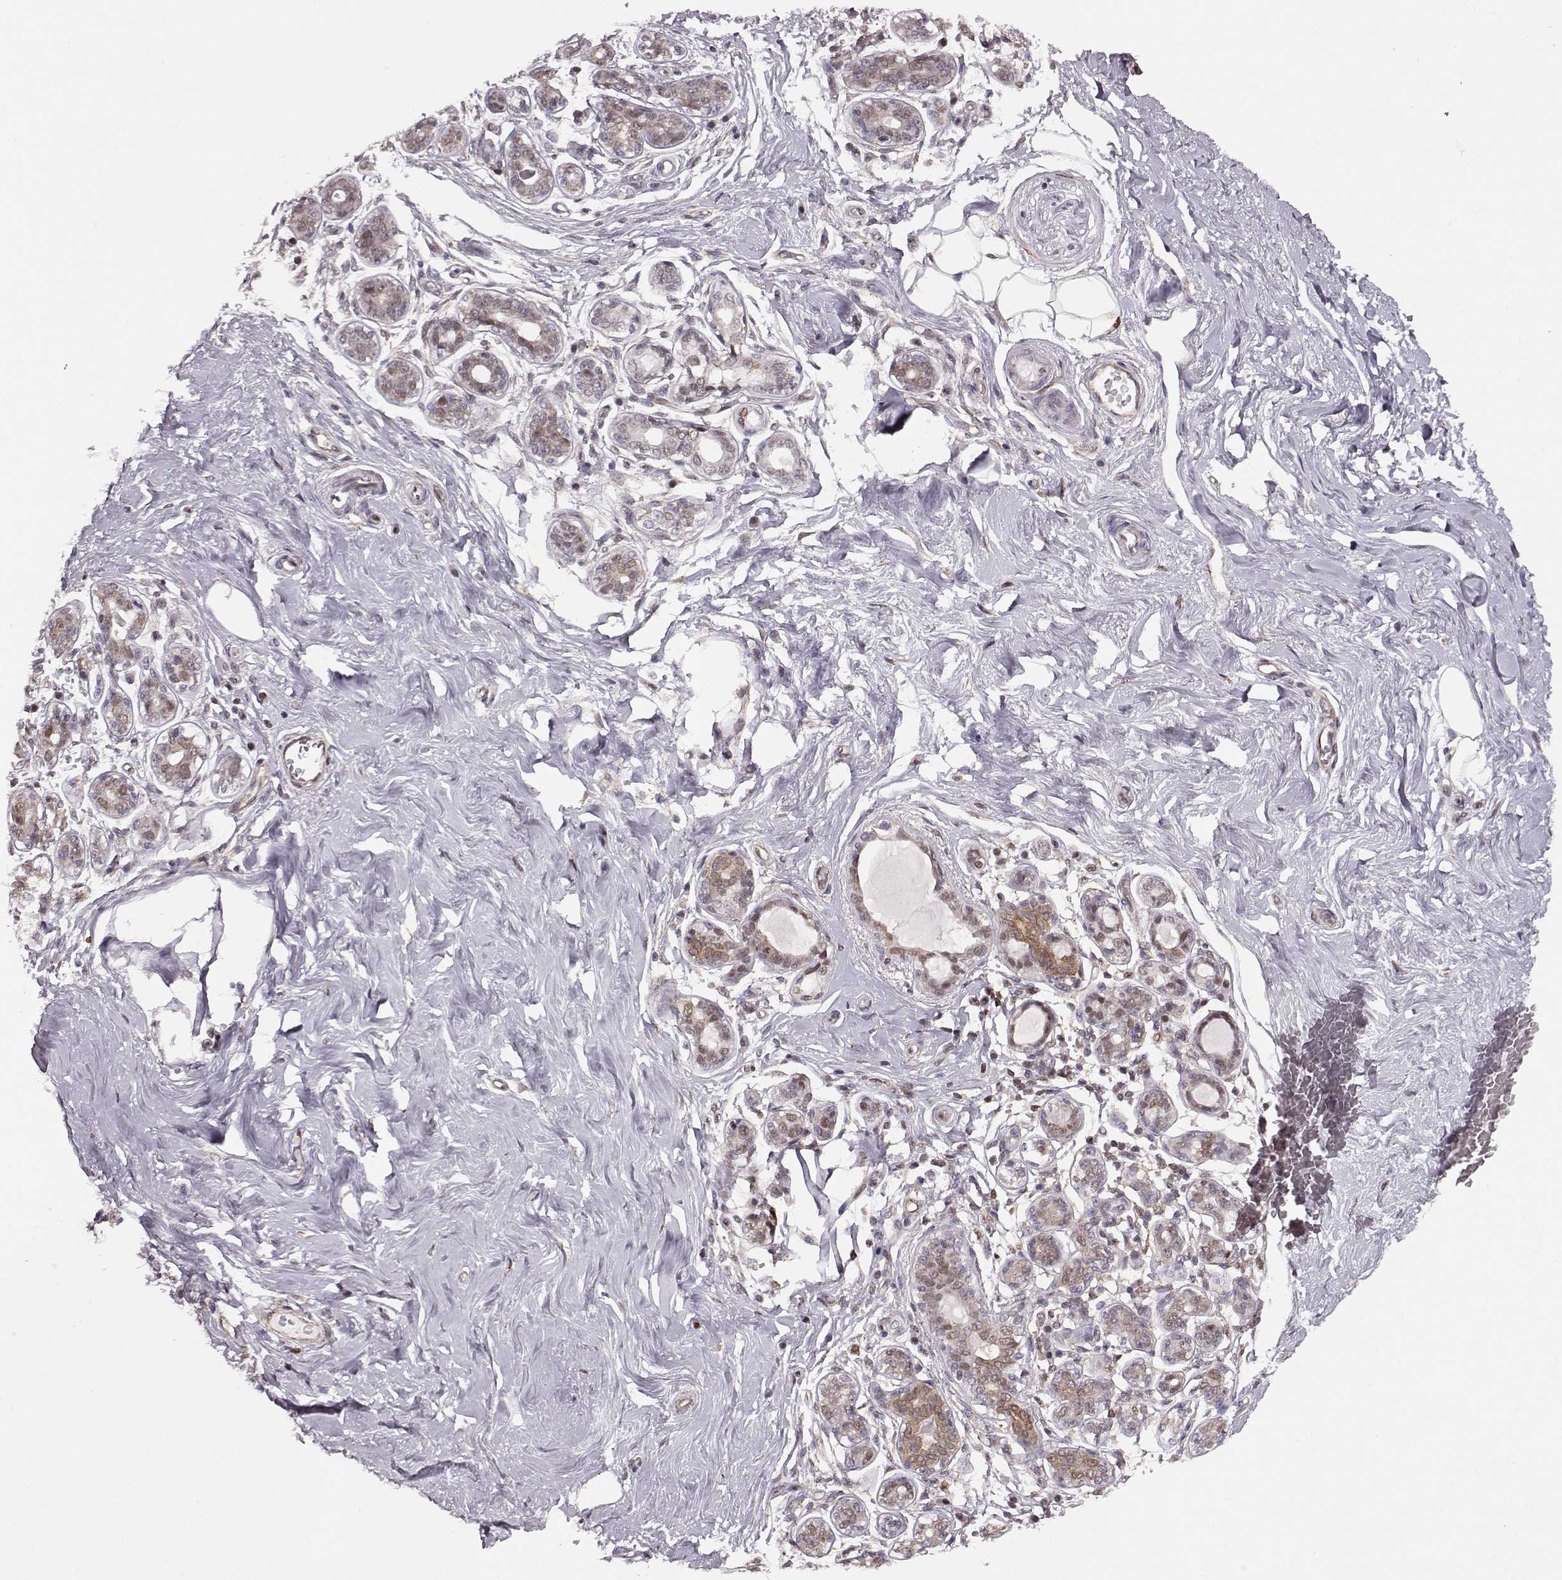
{"staining": {"intensity": "weak", "quantity": "25%-75%", "location": "cytoplasmic/membranous,nuclear"}, "tissue": "breast", "cell_type": "Adipocytes", "image_type": "normal", "snomed": [{"axis": "morphology", "description": "Normal tissue, NOS"}, {"axis": "topography", "description": "Skin"}, {"axis": "topography", "description": "Breast"}], "caption": "IHC of normal human breast demonstrates low levels of weak cytoplasmic/membranous,nuclear positivity in about 25%-75% of adipocytes. (DAB IHC, brown staining for protein, blue staining for nuclei).", "gene": "KLF6", "patient": {"sex": "female", "age": 43}}